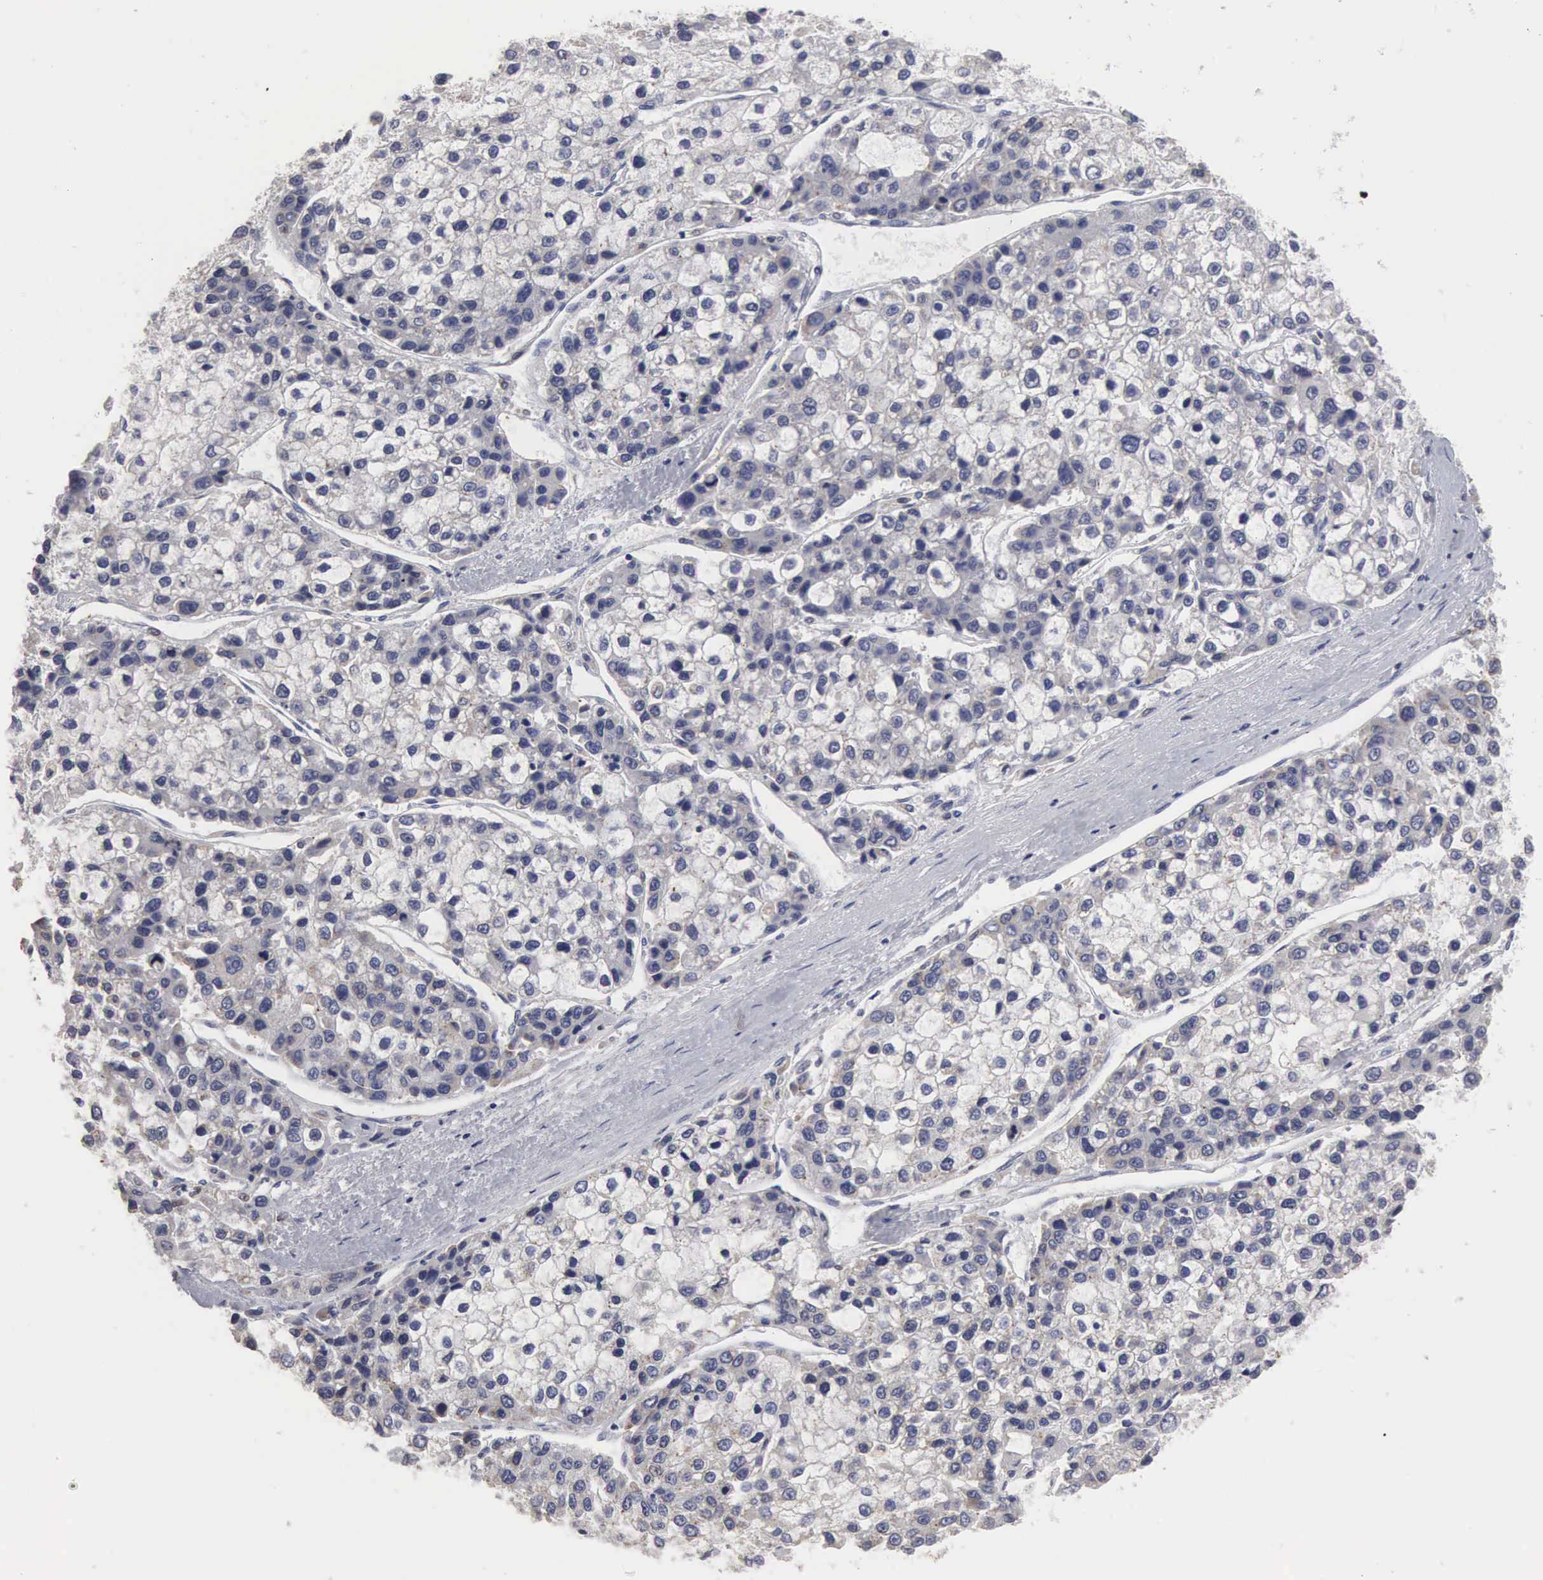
{"staining": {"intensity": "negative", "quantity": "none", "location": "none"}, "tissue": "liver cancer", "cell_type": "Tumor cells", "image_type": "cancer", "snomed": [{"axis": "morphology", "description": "Carcinoma, Hepatocellular, NOS"}, {"axis": "topography", "description": "Liver"}], "caption": "Tumor cells show no significant positivity in liver hepatocellular carcinoma.", "gene": "HMOX1", "patient": {"sex": "female", "age": 66}}